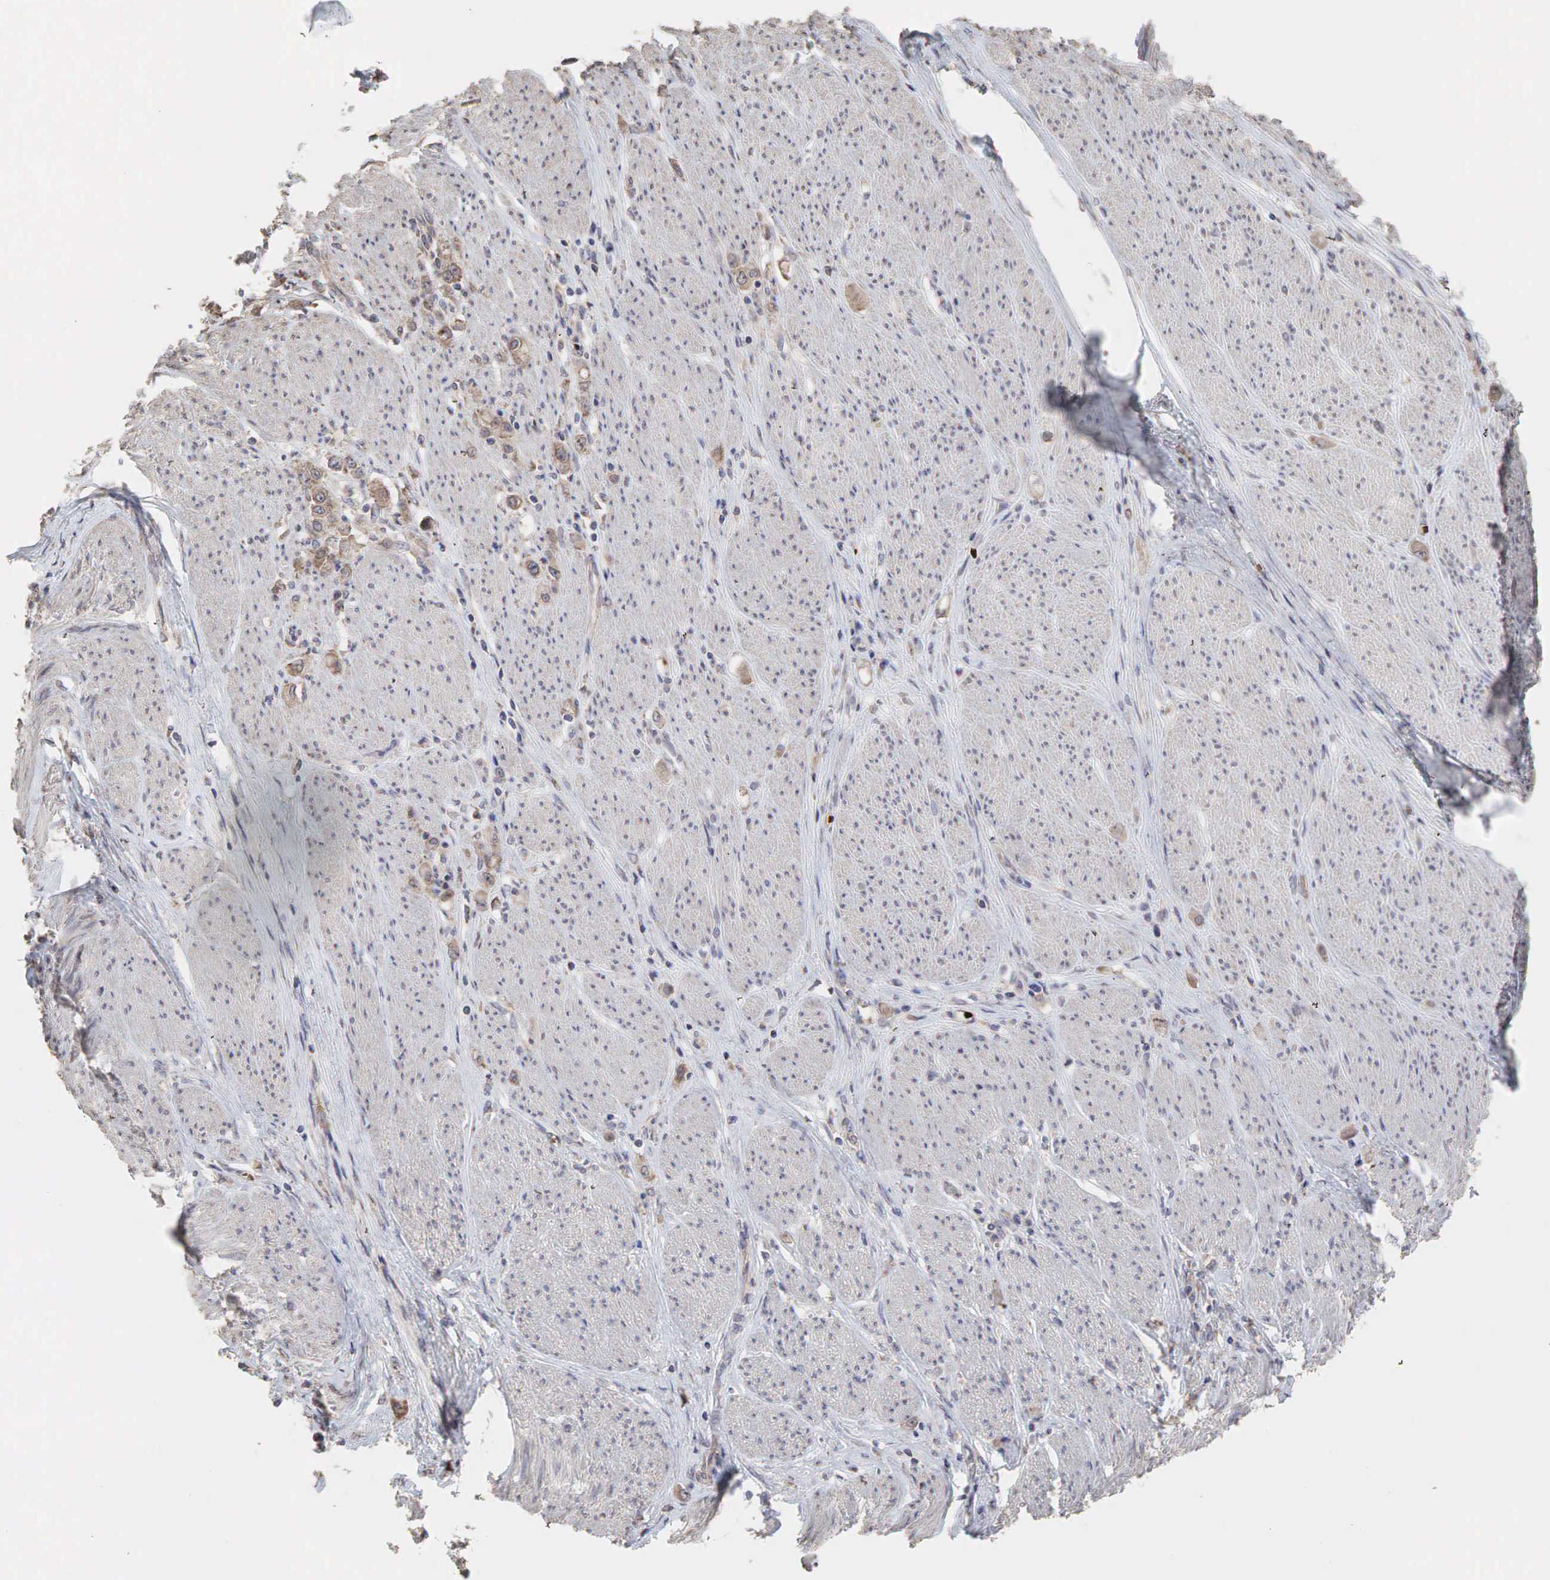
{"staining": {"intensity": "weak", "quantity": ">75%", "location": "cytoplasmic/membranous"}, "tissue": "stomach cancer", "cell_type": "Tumor cells", "image_type": "cancer", "snomed": [{"axis": "morphology", "description": "Adenocarcinoma, NOS"}, {"axis": "topography", "description": "Stomach"}], "caption": "Immunohistochemical staining of human adenocarcinoma (stomach) exhibits weak cytoplasmic/membranous protein staining in approximately >75% of tumor cells.", "gene": "PABPC5", "patient": {"sex": "male", "age": 72}}